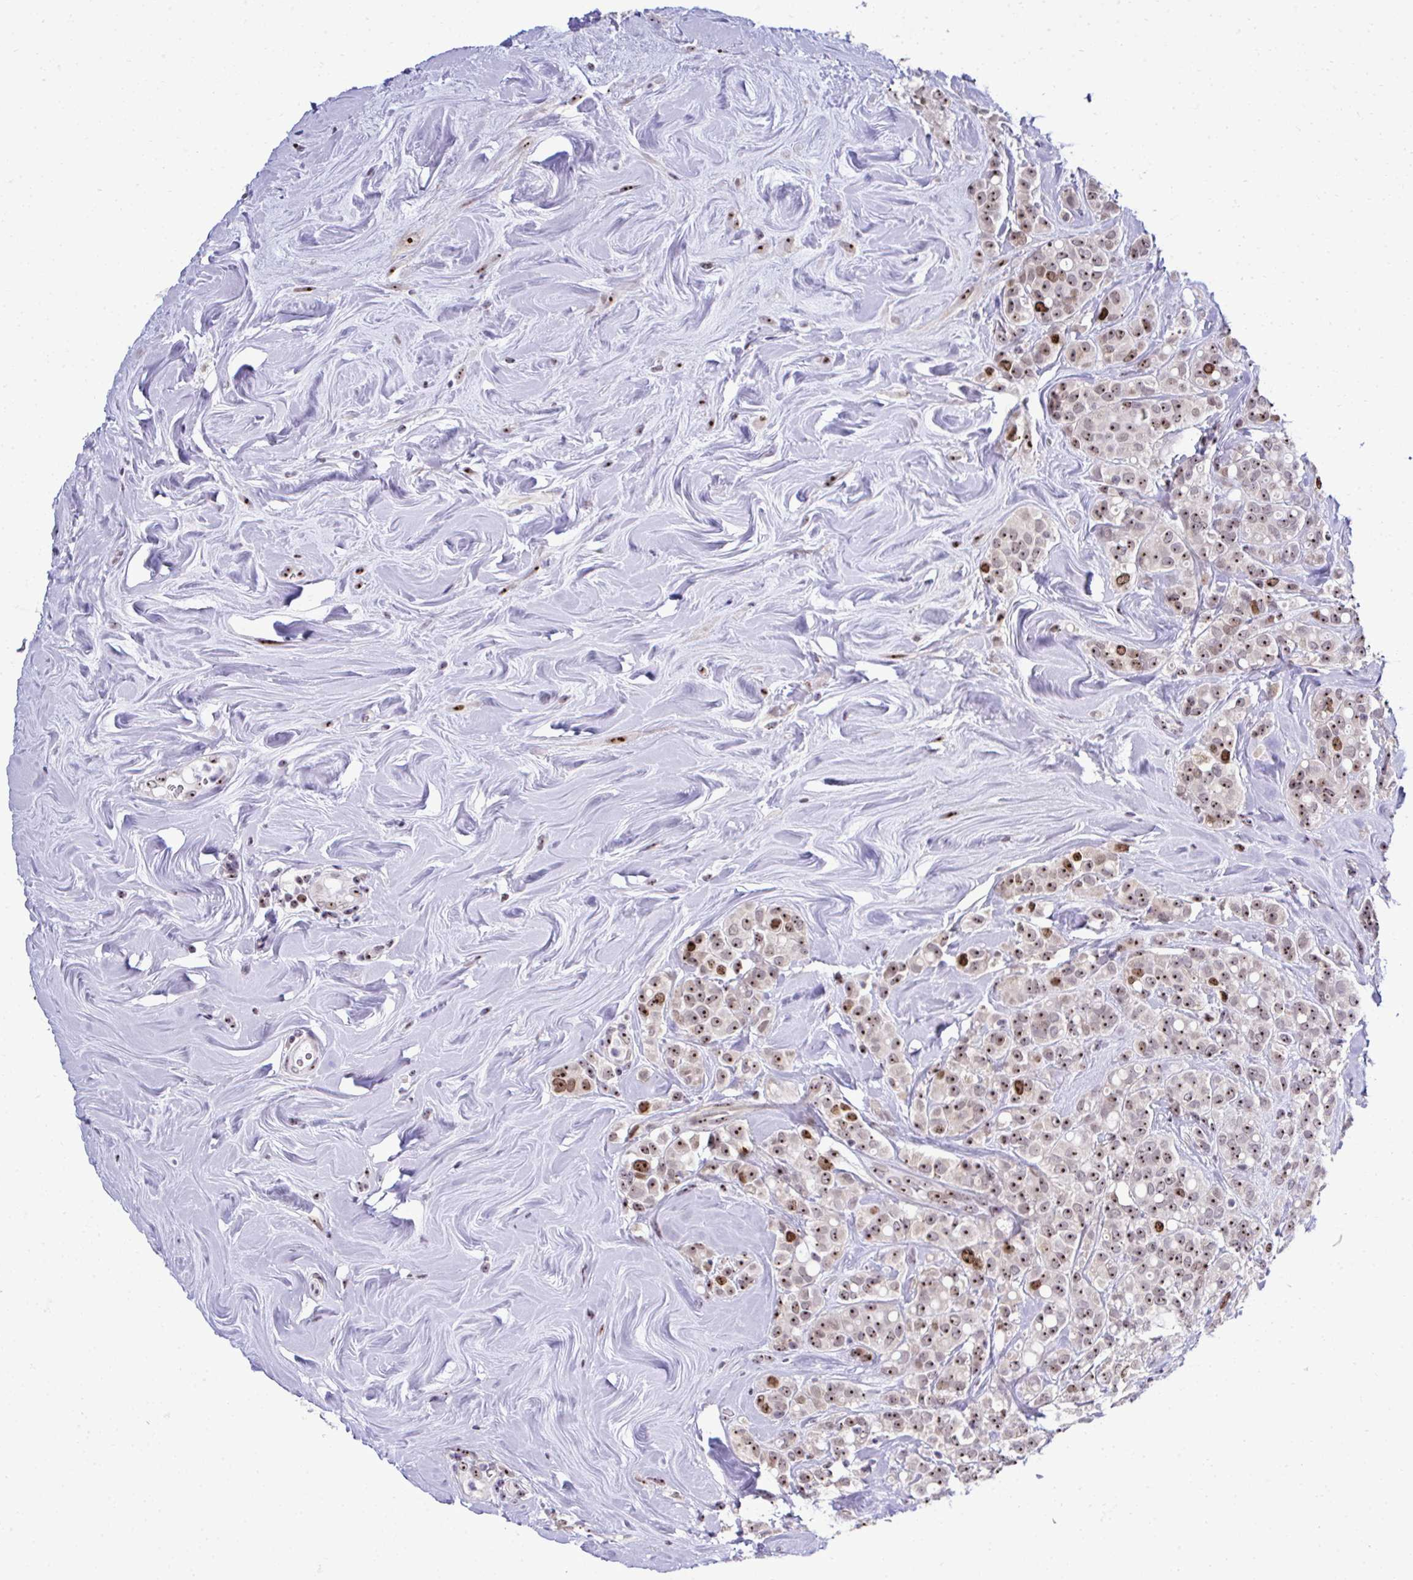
{"staining": {"intensity": "moderate", "quantity": ">75%", "location": "nuclear"}, "tissue": "breast cancer", "cell_type": "Tumor cells", "image_type": "cancer", "snomed": [{"axis": "morphology", "description": "Lobular carcinoma"}, {"axis": "topography", "description": "Breast"}], "caption": "Approximately >75% of tumor cells in human lobular carcinoma (breast) demonstrate moderate nuclear protein expression as visualized by brown immunohistochemical staining.", "gene": "CEP72", "patient": {"sex": "female", "age": 68}}